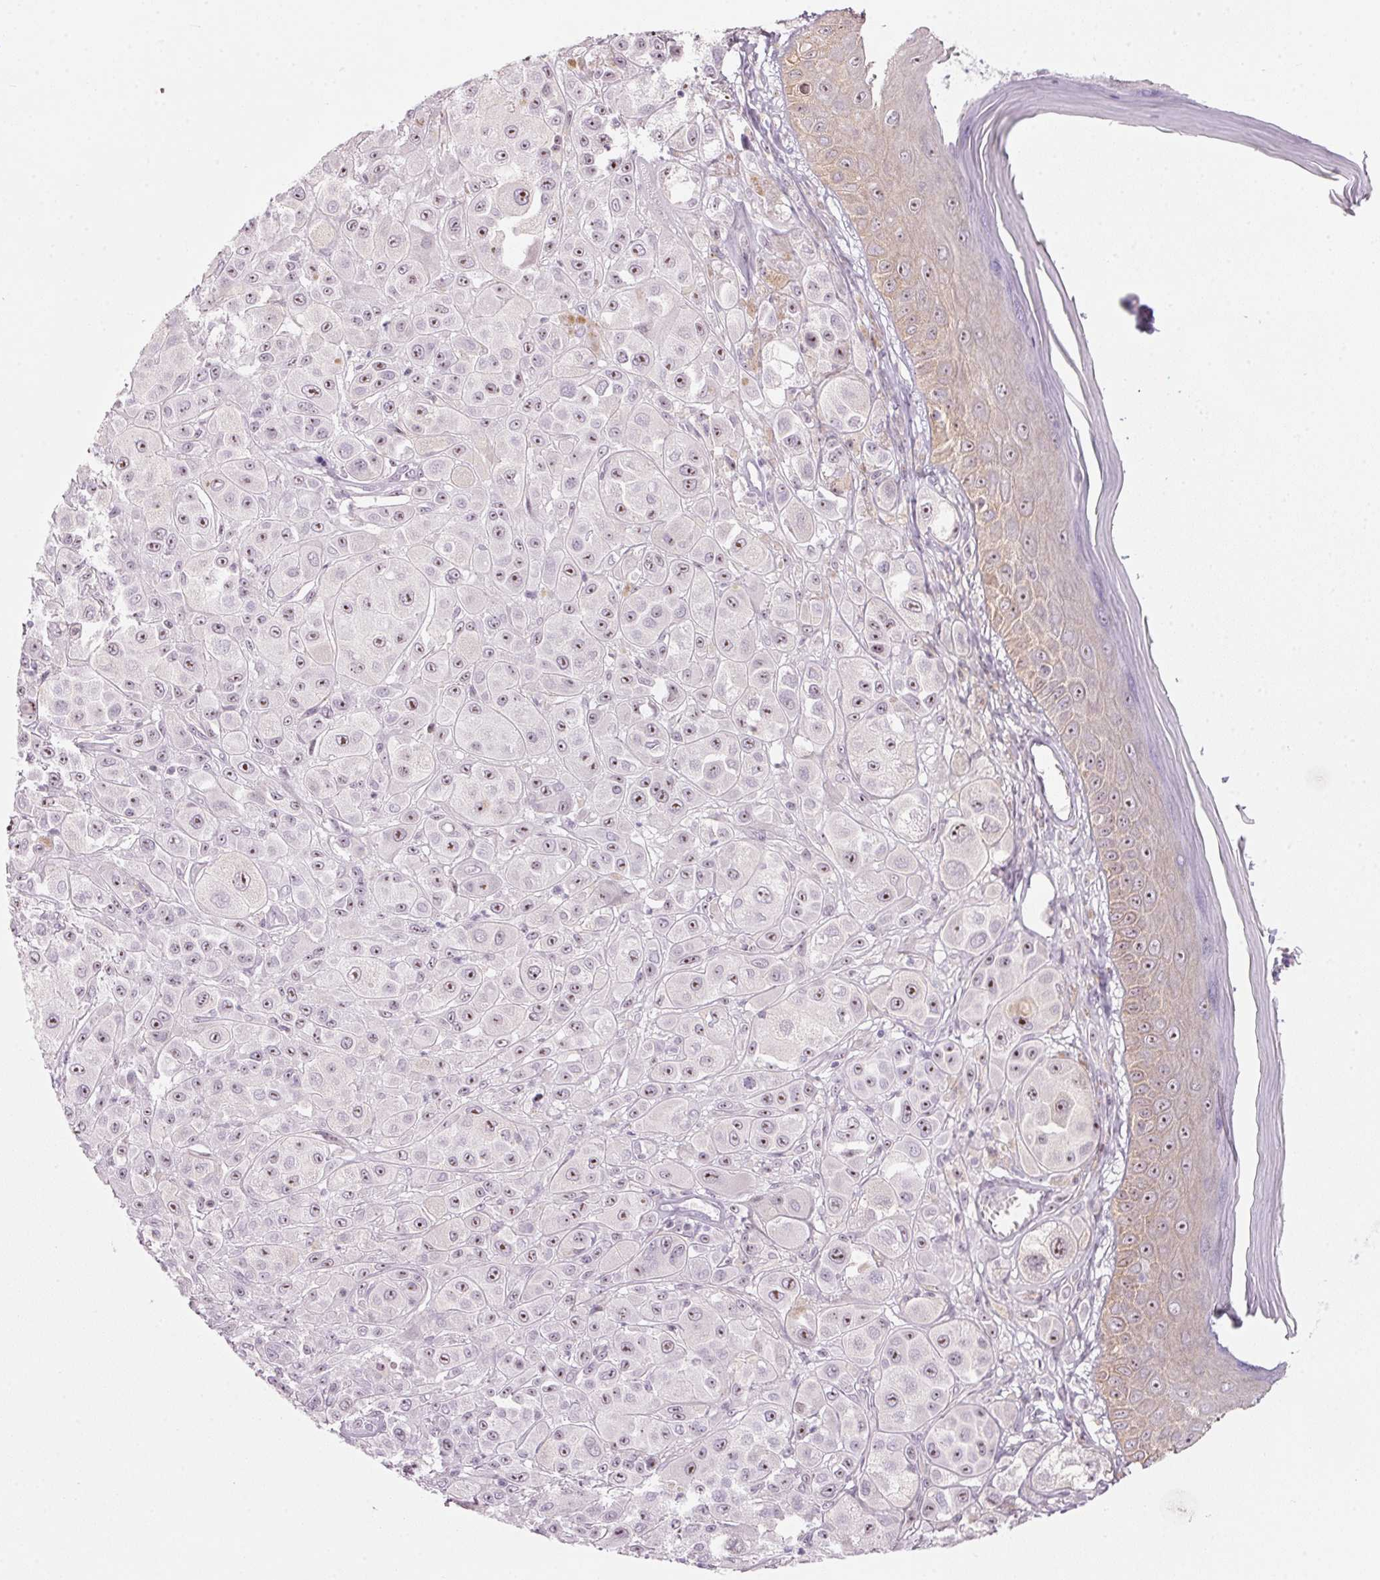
{"staining": {"intensity": "moderate", "quantity": "25%-75%", "location": "nuclear"}, "tissue": "melanoma", "cell_type": "Tumor cells", "image_type": "cancer", "snomed": [{"axis": "morphology", "description": "Malignant melanoma, NOS"}, {"axis": "topography", "description": "Skin"}], "caption": "Melanoma stained for a protein (brown) exhibits moderate nuclear positive expression in approximately 25%-75% of tumor cells.", "gene": "DNTTIP2", "patient": {"sex": "male", "age": 67}}